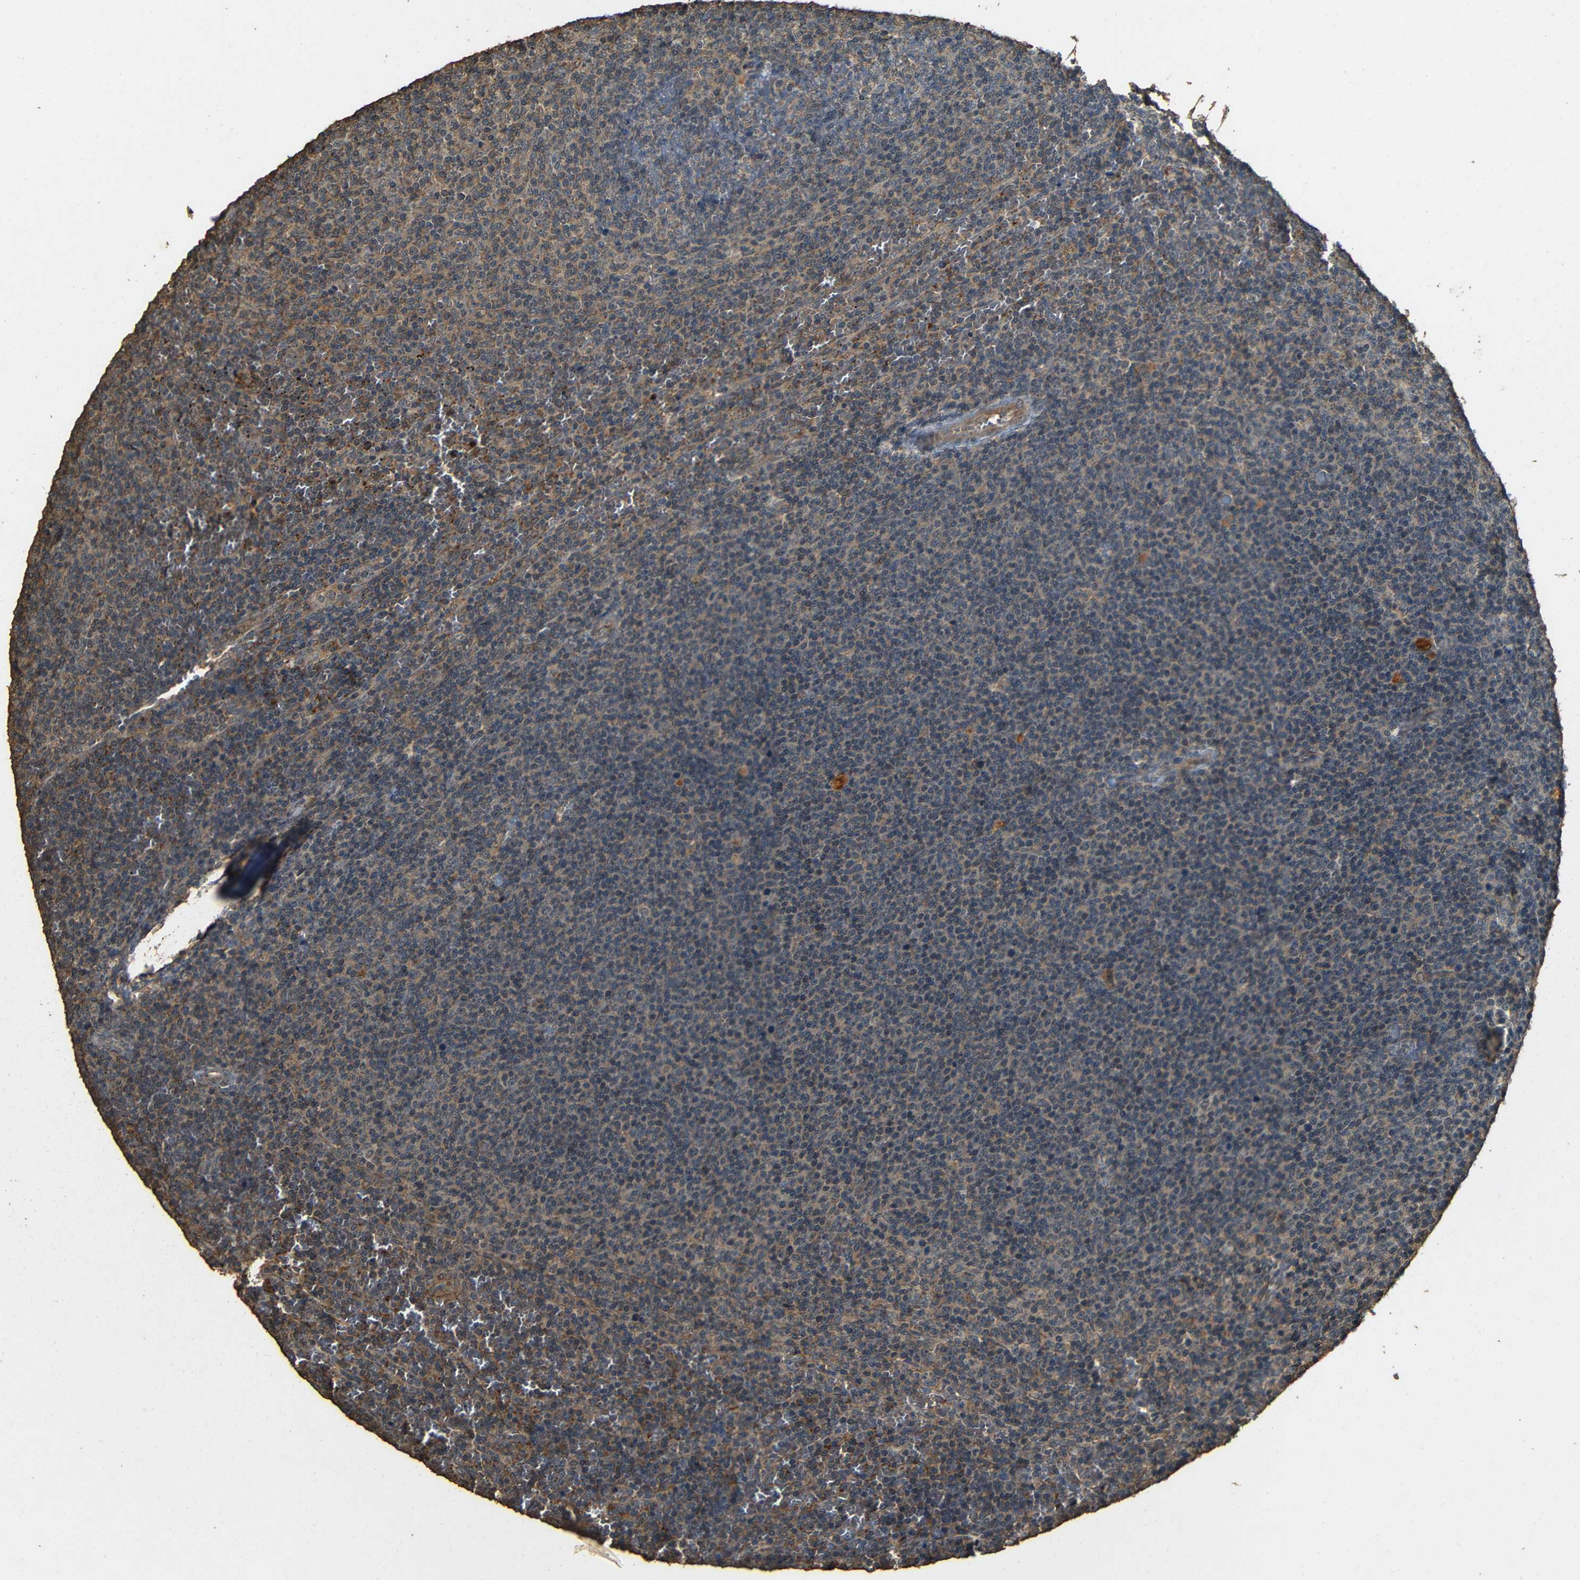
{"staining": {"intensity": "moderate", "quantity": "<25%", "location": "cytoplasmic/membranous"}, "tissue": "lymphoma", "cell_type": "Tumor cells", "image_type": "cancer", "snomed": [{"axis": "morphology", "description": "Malignant lymphoma, non-Hodgkin's type, Low grade"}, {"axis": "topography", "description": "Spleen"}], "caption": "Protein staining by immunohistochemistry shows moderate cytoplasmic/membranous positivity in approximately <25% of tumor cells in lymphoma.", "gene": "PDE5A", "patient": {"sex": "female", "age": 50}}